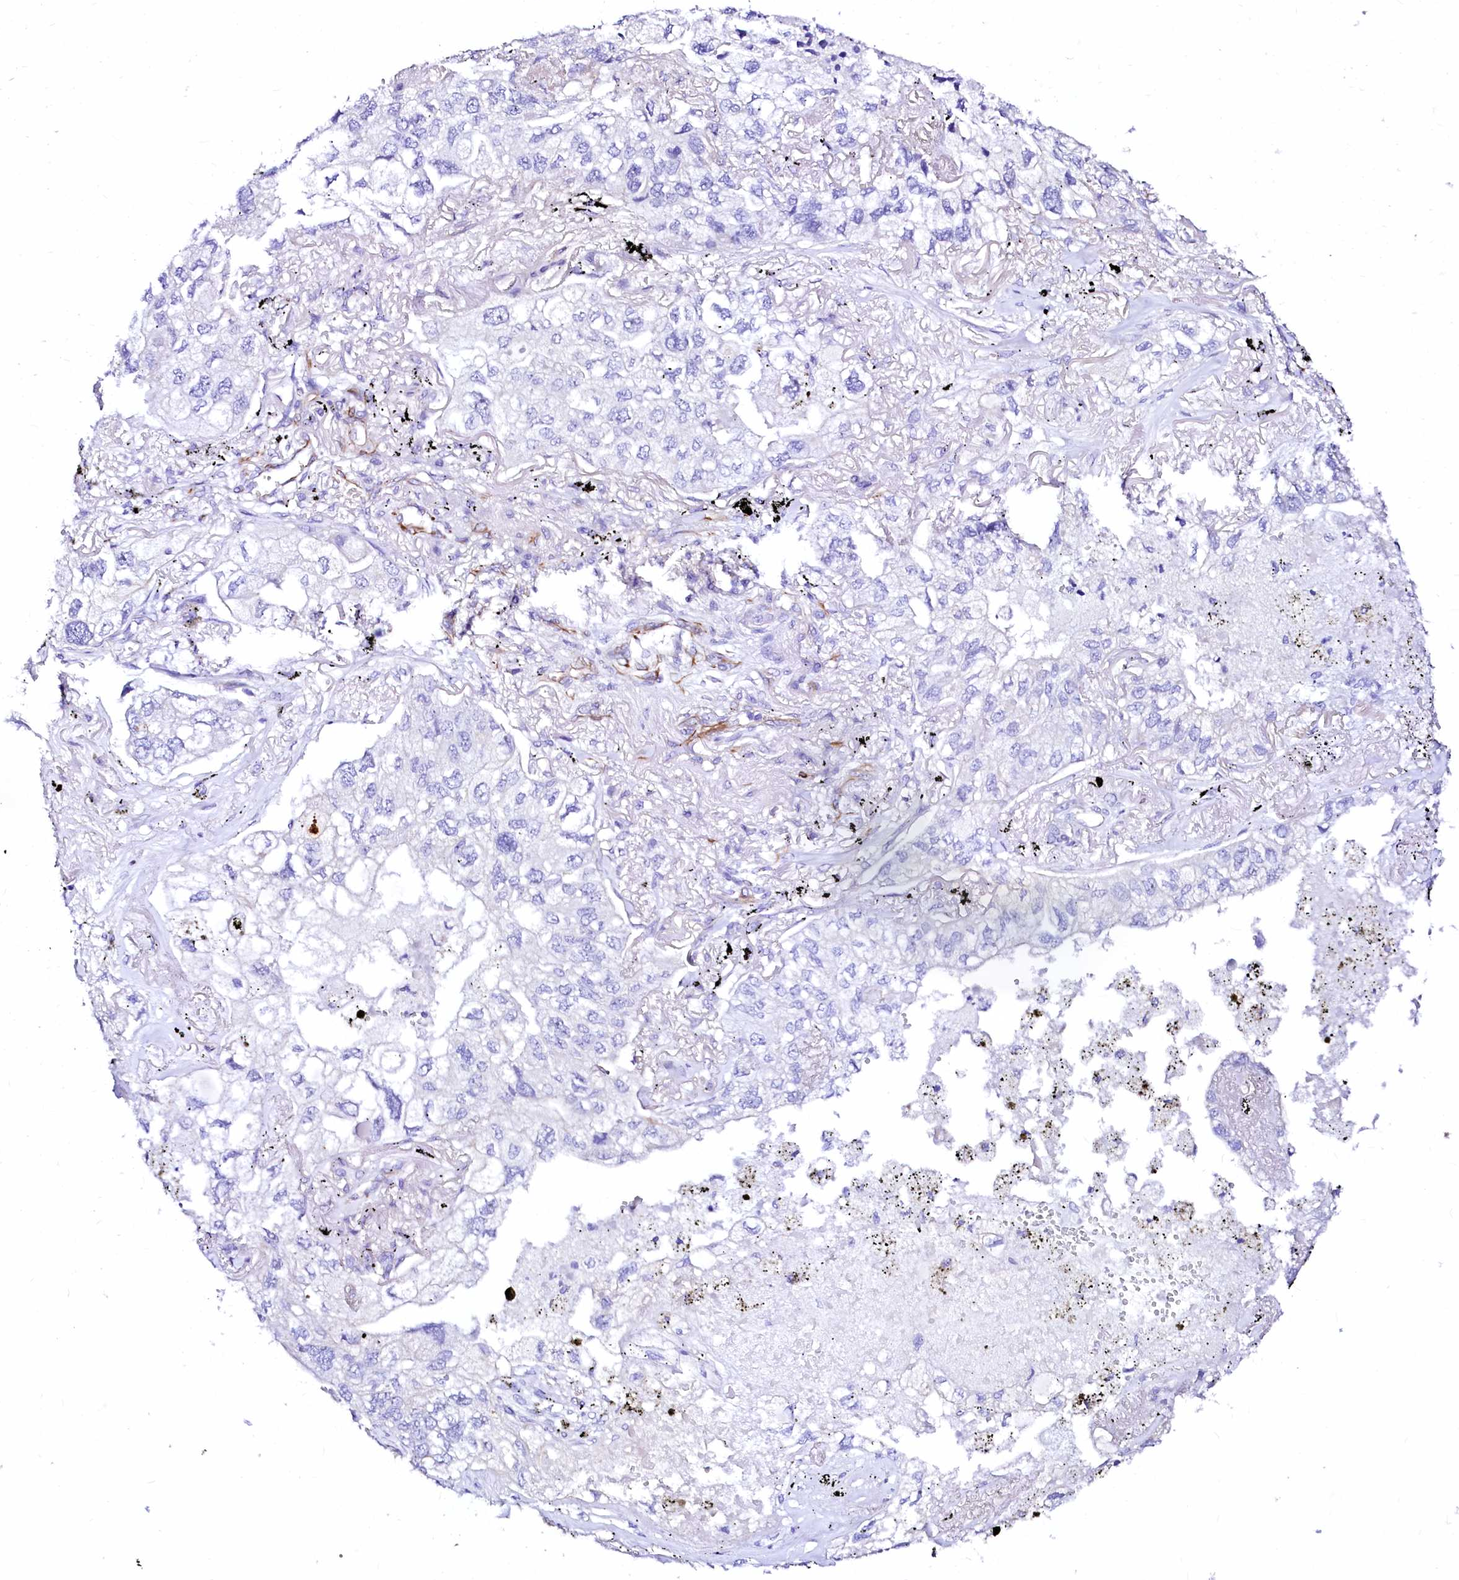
{"staining": {"intensity": "negative", "quantity": "none", "location": "none"}, "tissue": "lung cancer", "cell_type": "Tumor cells", "image_type": "cancer", "snomed": [{"axis": "morphology", "description": "Adenocarcinoma, NOS"}, {"axis": "topography", "description": "Lung"}], "caption": "The image reveals no staining of tumor cells in lung adenocarcinoma.", "gene": "SFR1", "patient": {"sex": "male", "age": 65}}